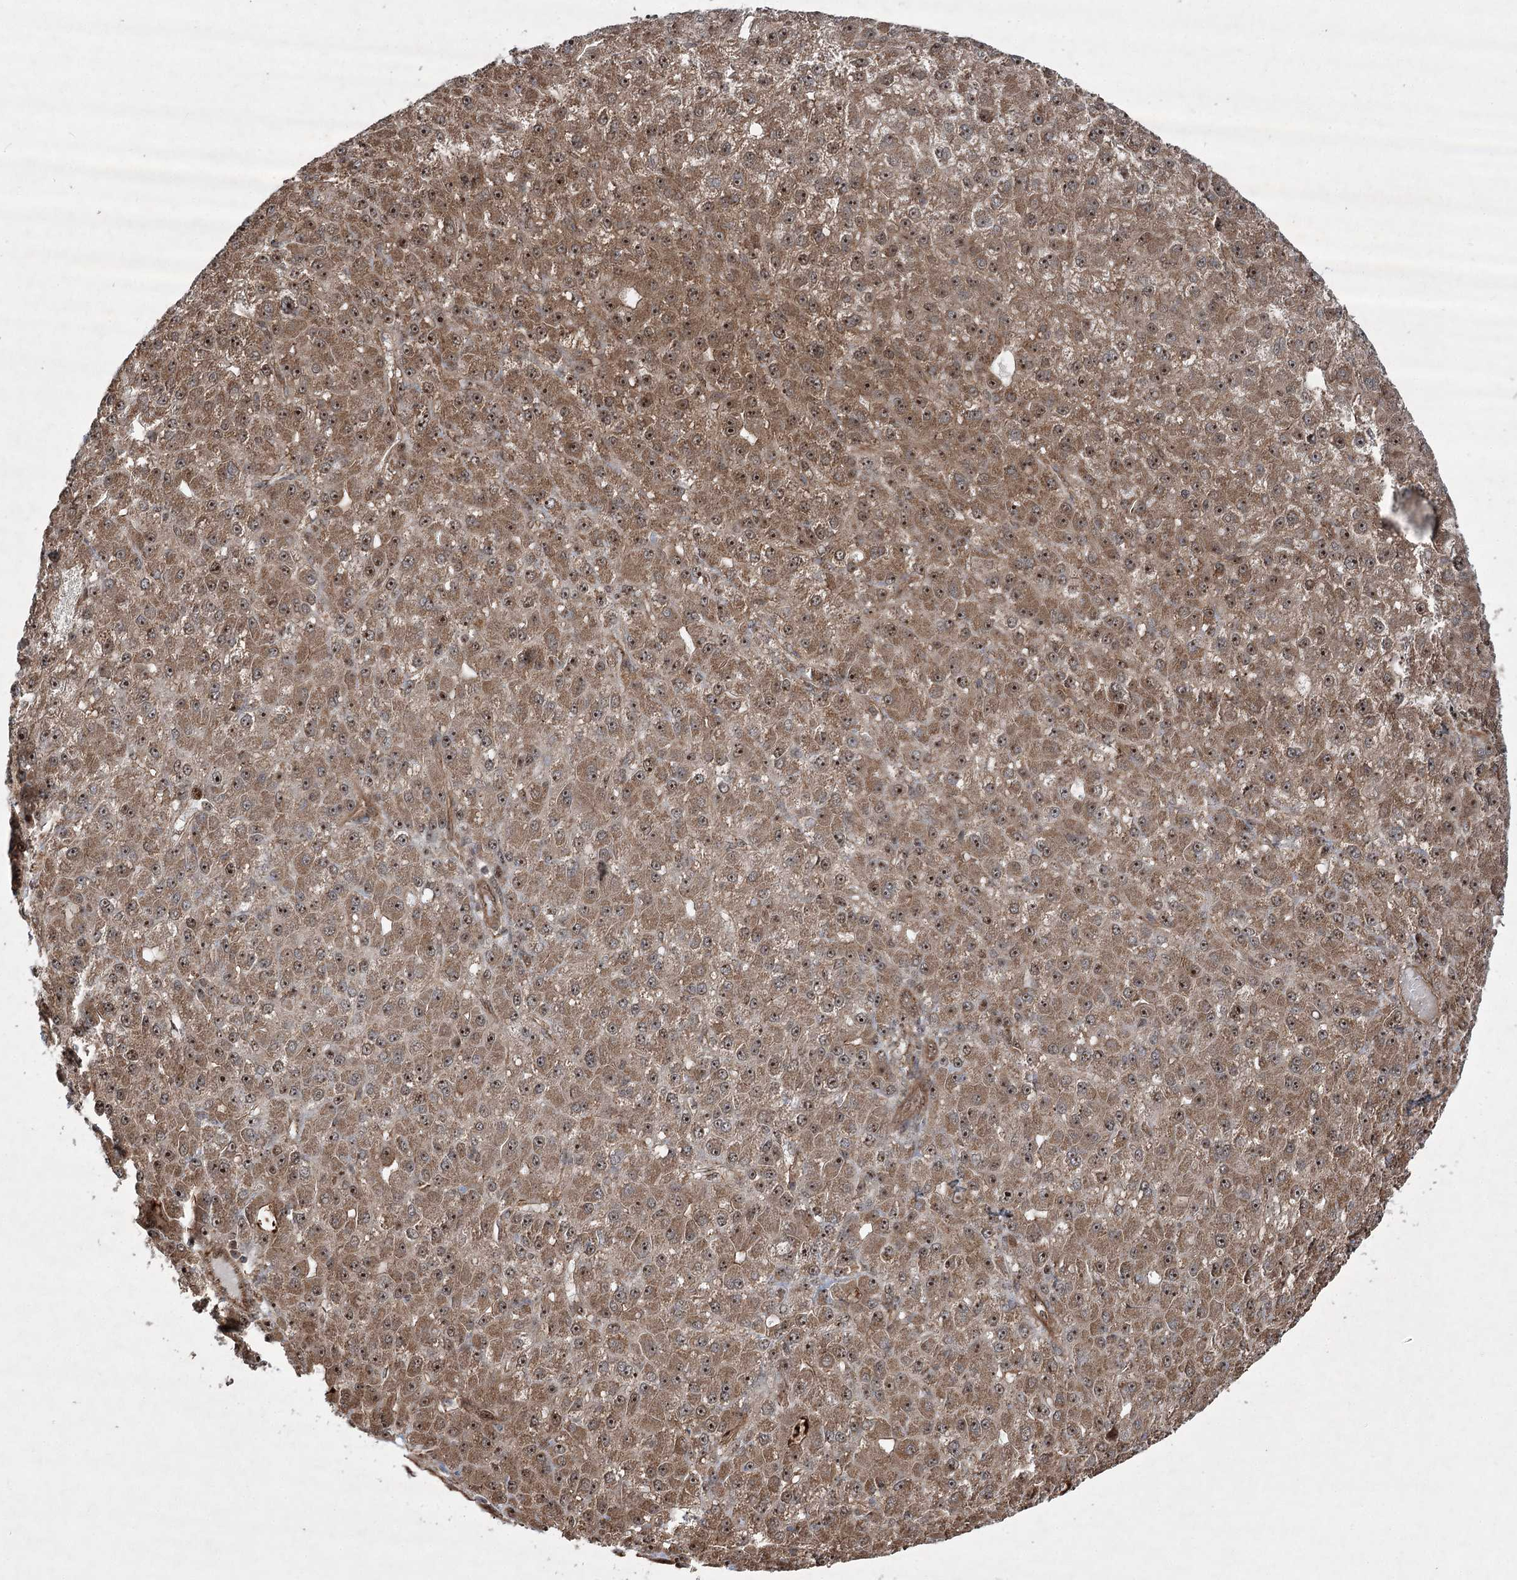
{"staining": {"intensity": "moderate", "quantity": ">75%", "location": "cytoplasmic/membranous,nuclear"}, "tissue": "liver cancer", "cell_type": "Tumor cells", "image_type": "cancer", "snomed": [{"axis": "morphology", "description": "Carcinoma, Hepatocellular, NOS"}, {"axis": "topography", "description": "Liver"}], "caption": "Immunohistochemistry (DAB (3,3'-diaminobenzidine)) staining of liver cancer (hepatocellular carcinoma) displays moderate cytoplasmic/membranous and nuclear protein positivity in about >75% of tumor cells.", "gene": "SERINC5", "patient": {"sex": "male", "age": 67}}